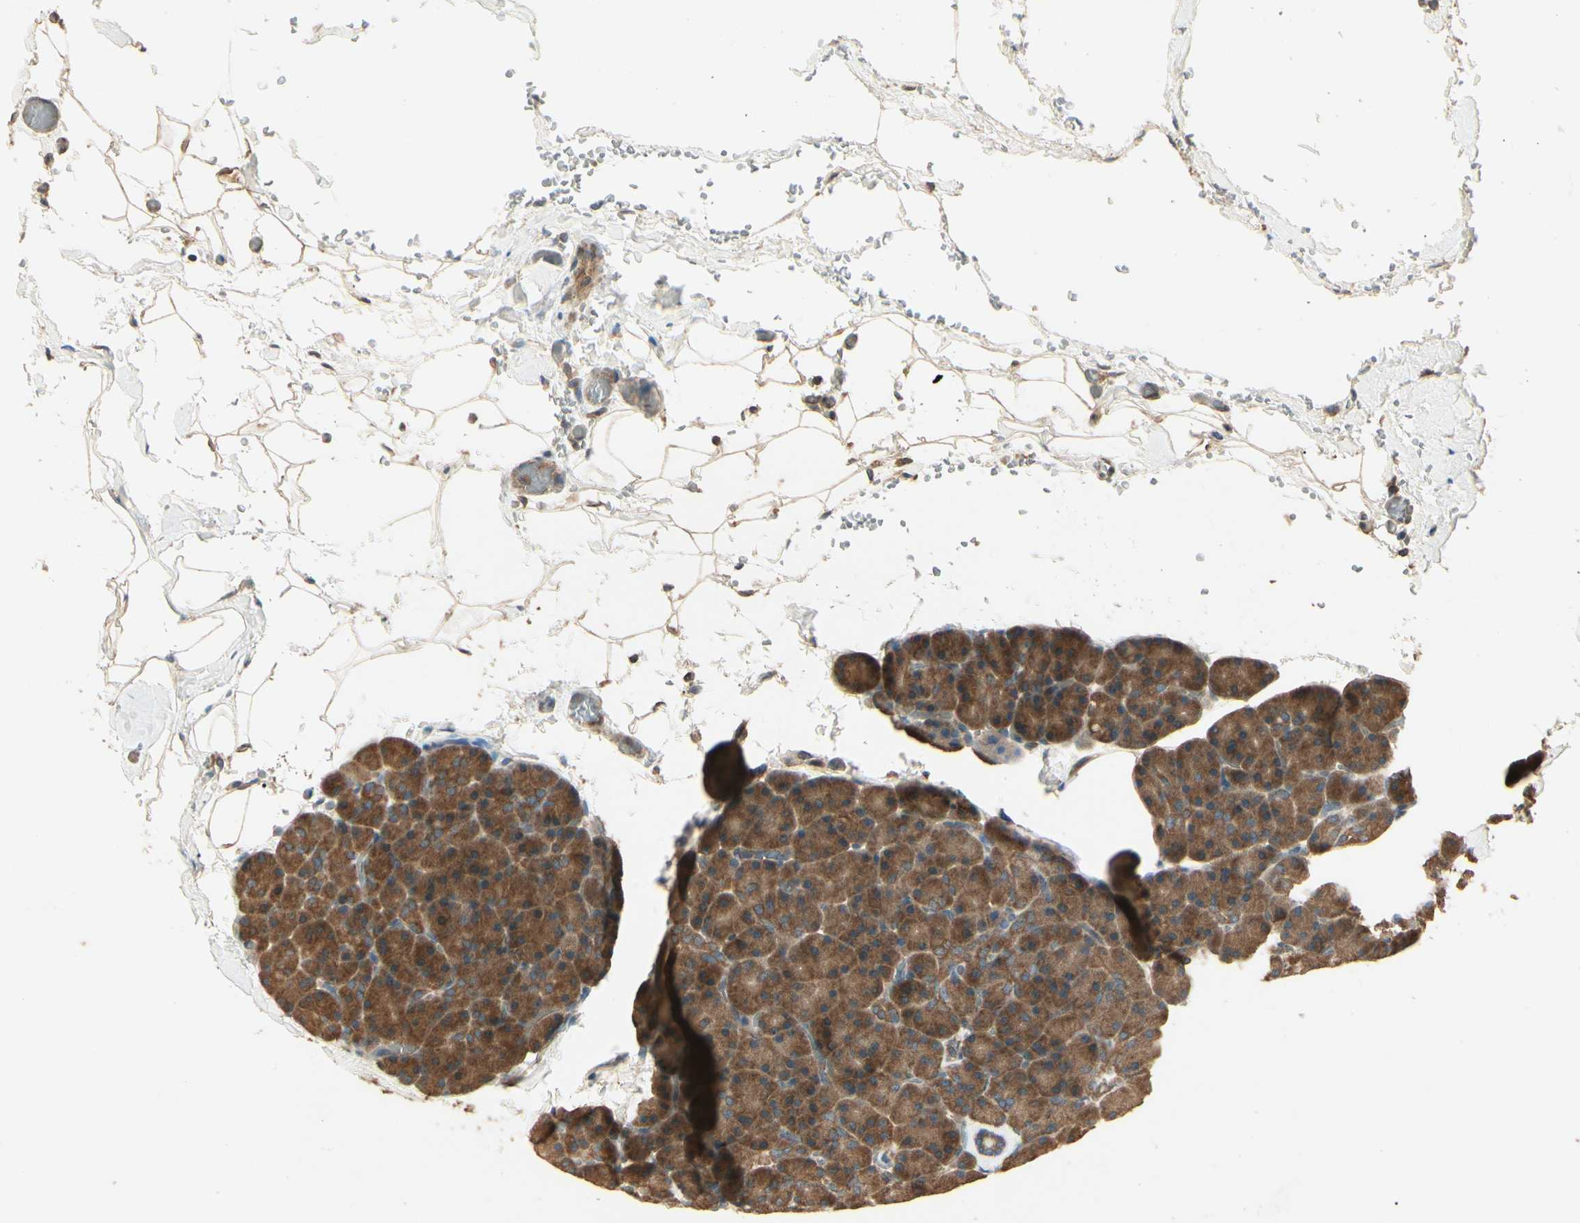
{"staining": {"intensity": "strong", "quantity": ">75%", "location": "cytoplasmic/membranous"}, "tissue": "pancreas", "cell_type": "Exocrine glandular cells", "image_type": "normal", "snomed": [{"axis": "morphology", "description": "Normal tissue, NOS"}, {"axis": "topography", "description": "Pancreas"}], "caption": "IHC of benign pancreas reveals high levels of strong cytoplasmic/membranous expression in approximately >75% of exocrine glandular cells. Using DAB (3,3'-diaminobenzidine) (brown) and hematoxylin (blue) stains, captured at high magnification using brightfield microscopy.", "gene": "CCT7", "patient": {"sex": "female", "age": 35}}